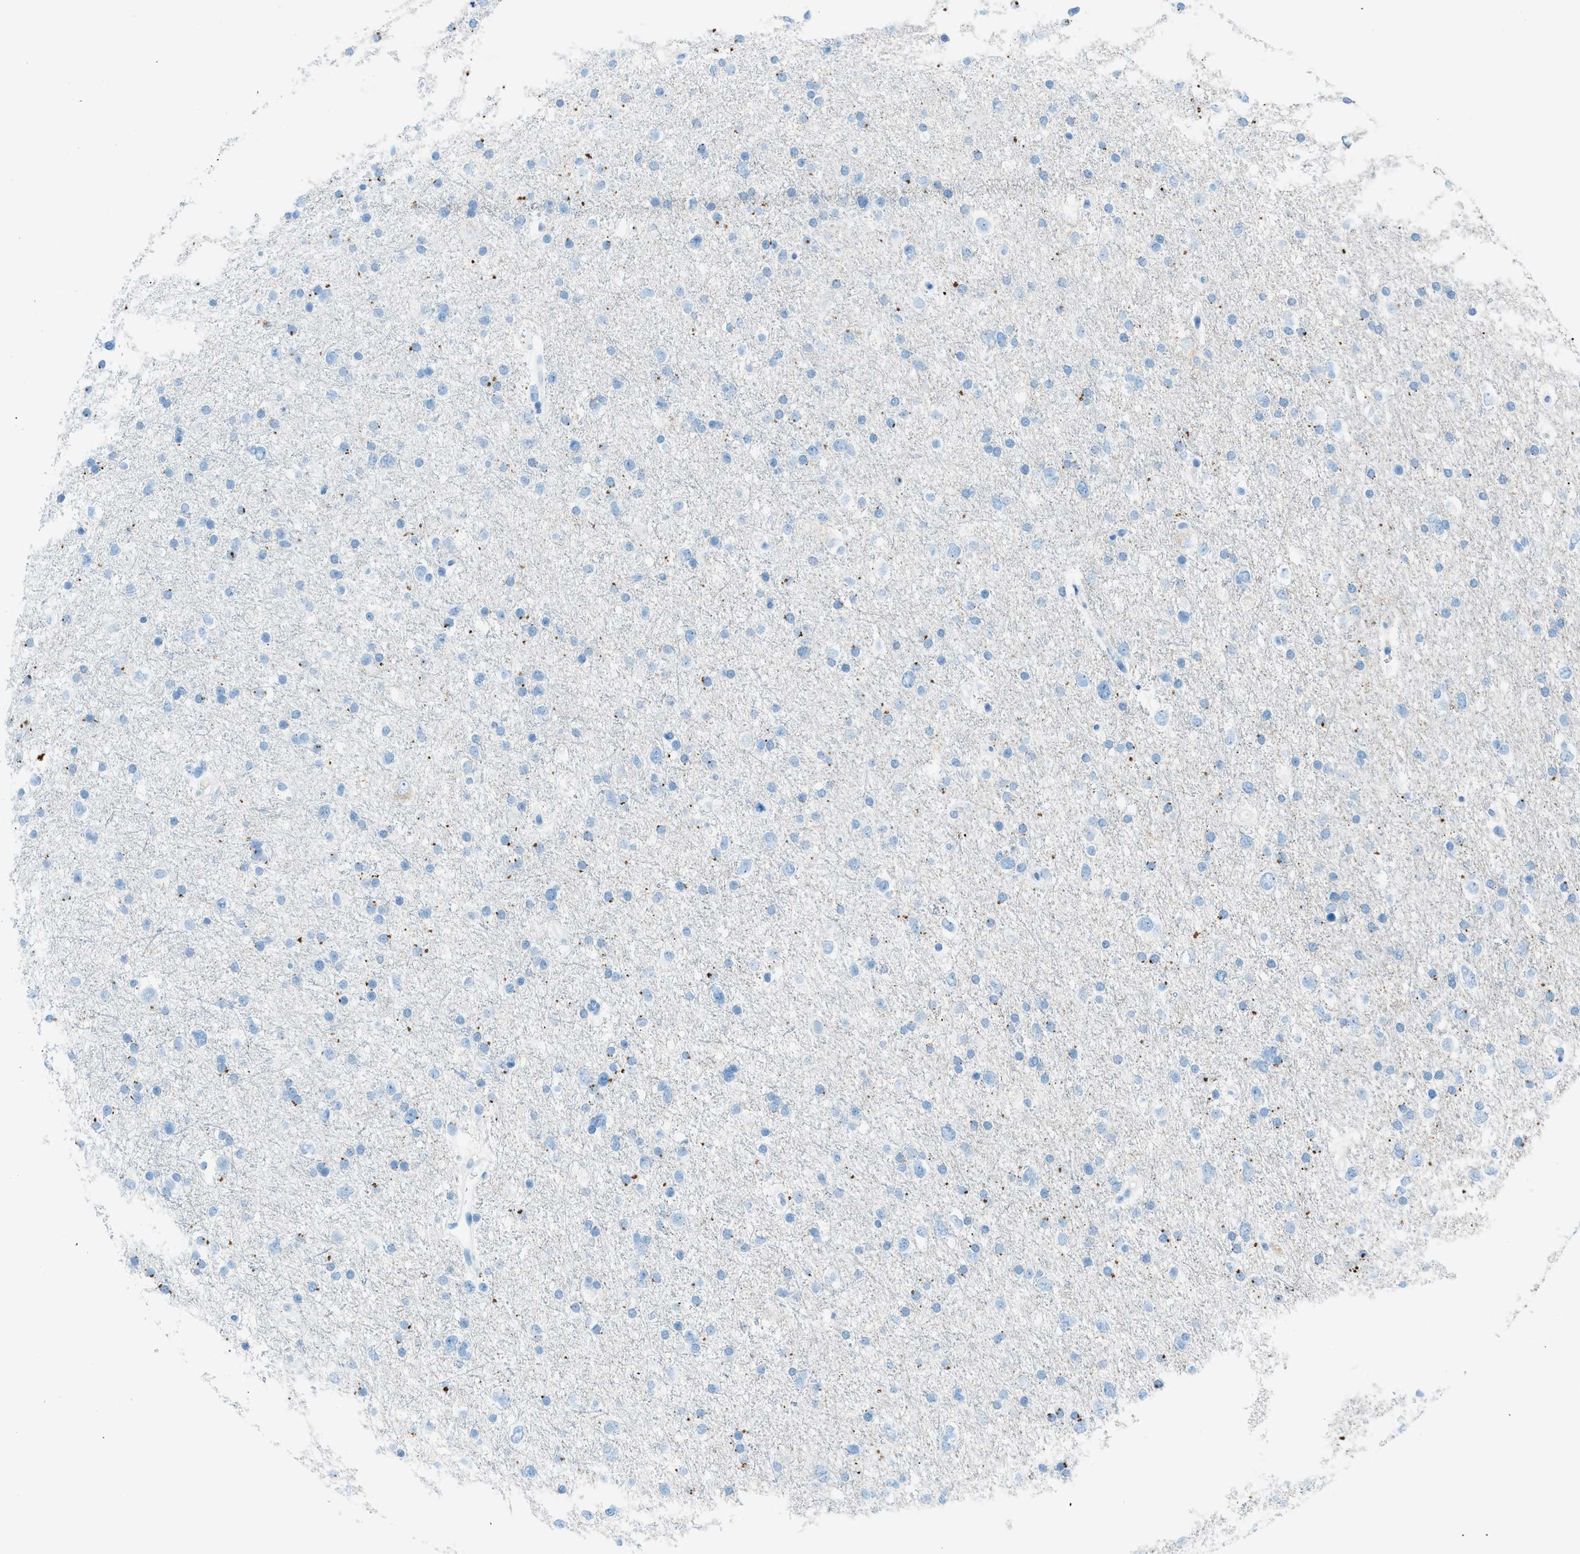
{"staining": {"intensity": "negative", "quantity": "none", "location": "none"}, "tissue": "glioma", "cell_type": "Tumor cells", "image_type": "cancer", "snomed": [{"axis": "morphology", "description": "Glioma, malignant, Low grade"}, {"axis": "topography", "description": "Brain"}], "caption": "This is a histopathology image of IHC staining of glioma, which shows no expression in tumor cells.", "gene": "C21orf62", "patient": {"sex": "female", "age": 37}}